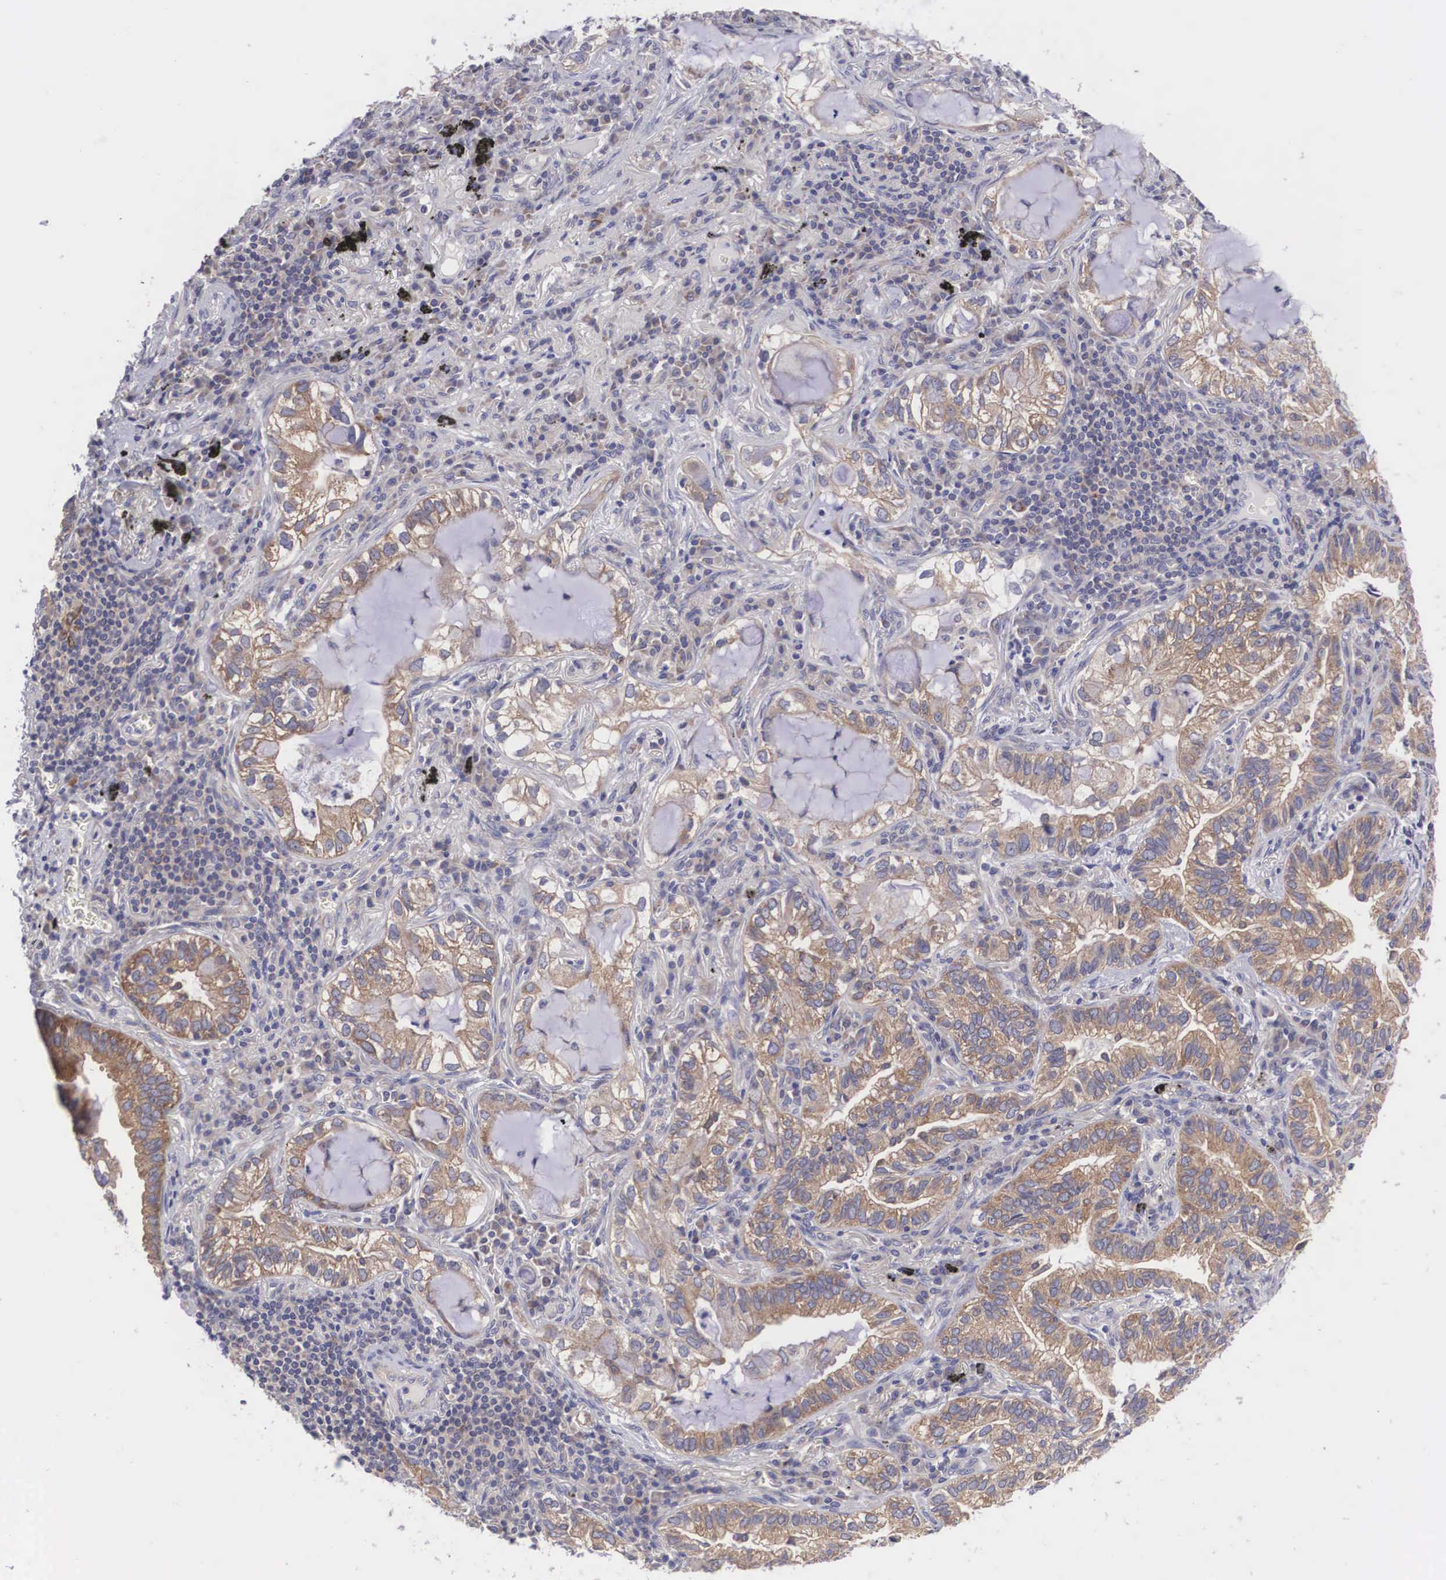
{"staining": {"intensity": "weak", "quantity": ">75%", "location": "cytoplasmic/membranous"}, "tissue": "lung cancer", "cell_type": "Tumor cells", "image_type": "cancer", "snomed": [{"axis": "morphology", "description": "Adenocarcinoma, NOS"}, {"axis": "topography", "description": "Lung"}], "caption": "This is an image of IHC staining of adenocarcinoma (lung), which shows weak staining in the cytoplasmic/membranous of tumor cells.", "gene": "TXLNG", "patient": {"sex": "female", "age": 50}}